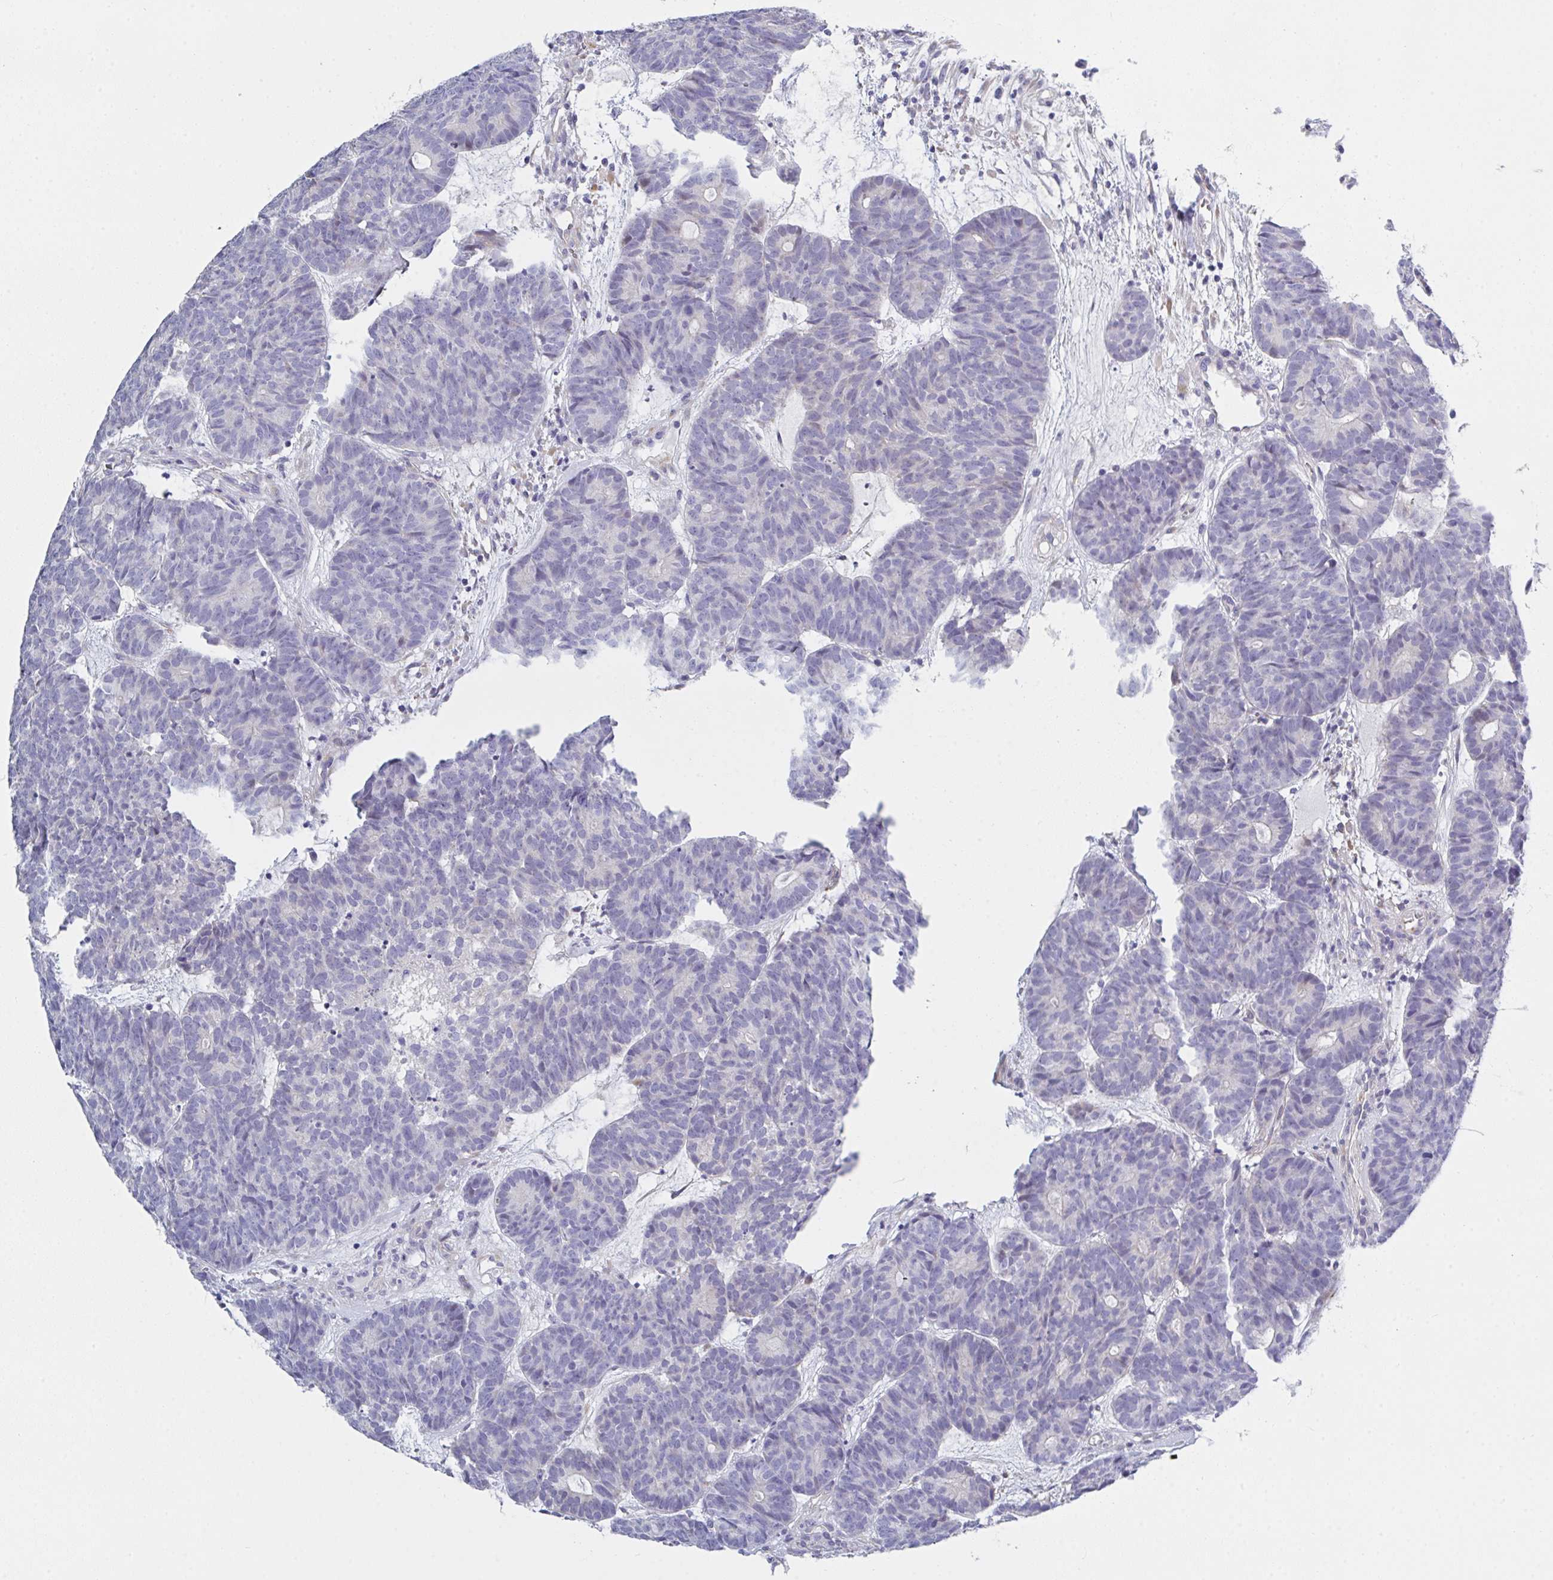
{"staining": {"intensity": "negative", "quantity": "none", "location": "none"}, "tissue": "head and neck cancer", "cell_type": "Tumor cells", "image_type": "cancer", "snomed": [{"axis": "morphology", "description": "Adenocarcinoma, NOS"}, {"axis": "topography", "description": "Head-Neck"}], "caption": "The micrograph reveals no staining of tumor cells in adenocarcinoma (head and neck). (Immunohistochemistry, brightfield microscopy, high magnification).", "gene": "FBXO47", "patient": {"sex": "female", "age": 81}}